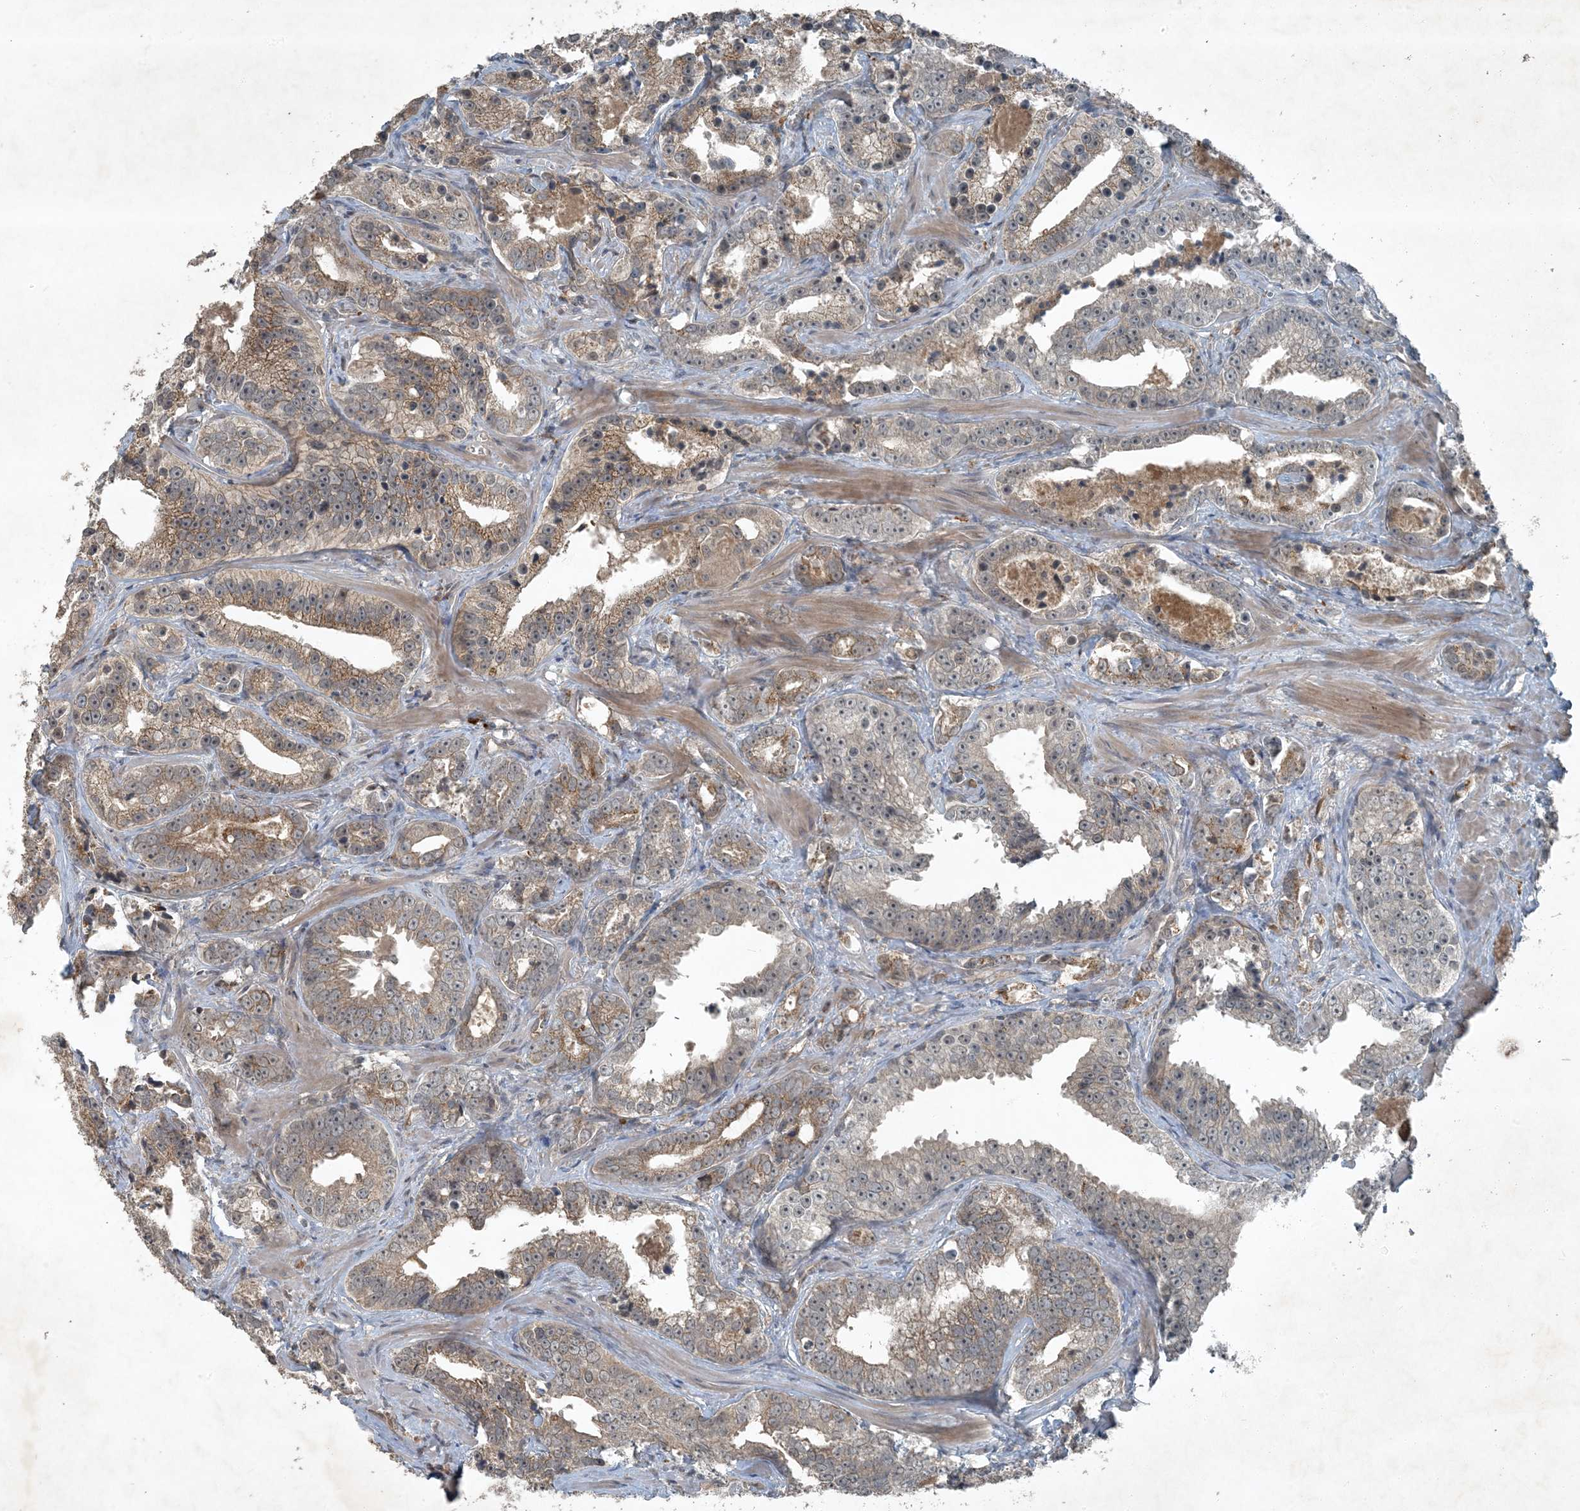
{"staining": {"intensity": "moderate", "quantity": "25%-75%", "location": "cytoplasmic/membranous"}, "tissue": "prostate cancer", "cell_type": "Tumor cells", "image_type": "cancer", "snomed": [{"axis": "morphology", "description": "Adenocarcinoma, High grade"}, {"axis": "topography", "description": "Prostate"}], "caption": "A brown stain shows moderate cytoplasmic/membranous staining of a protein in human prostate adenocarcinoma (high-grade) tumor cells.", "gene": "MDN1", "patient": {"sex": "male", "age": 62}}